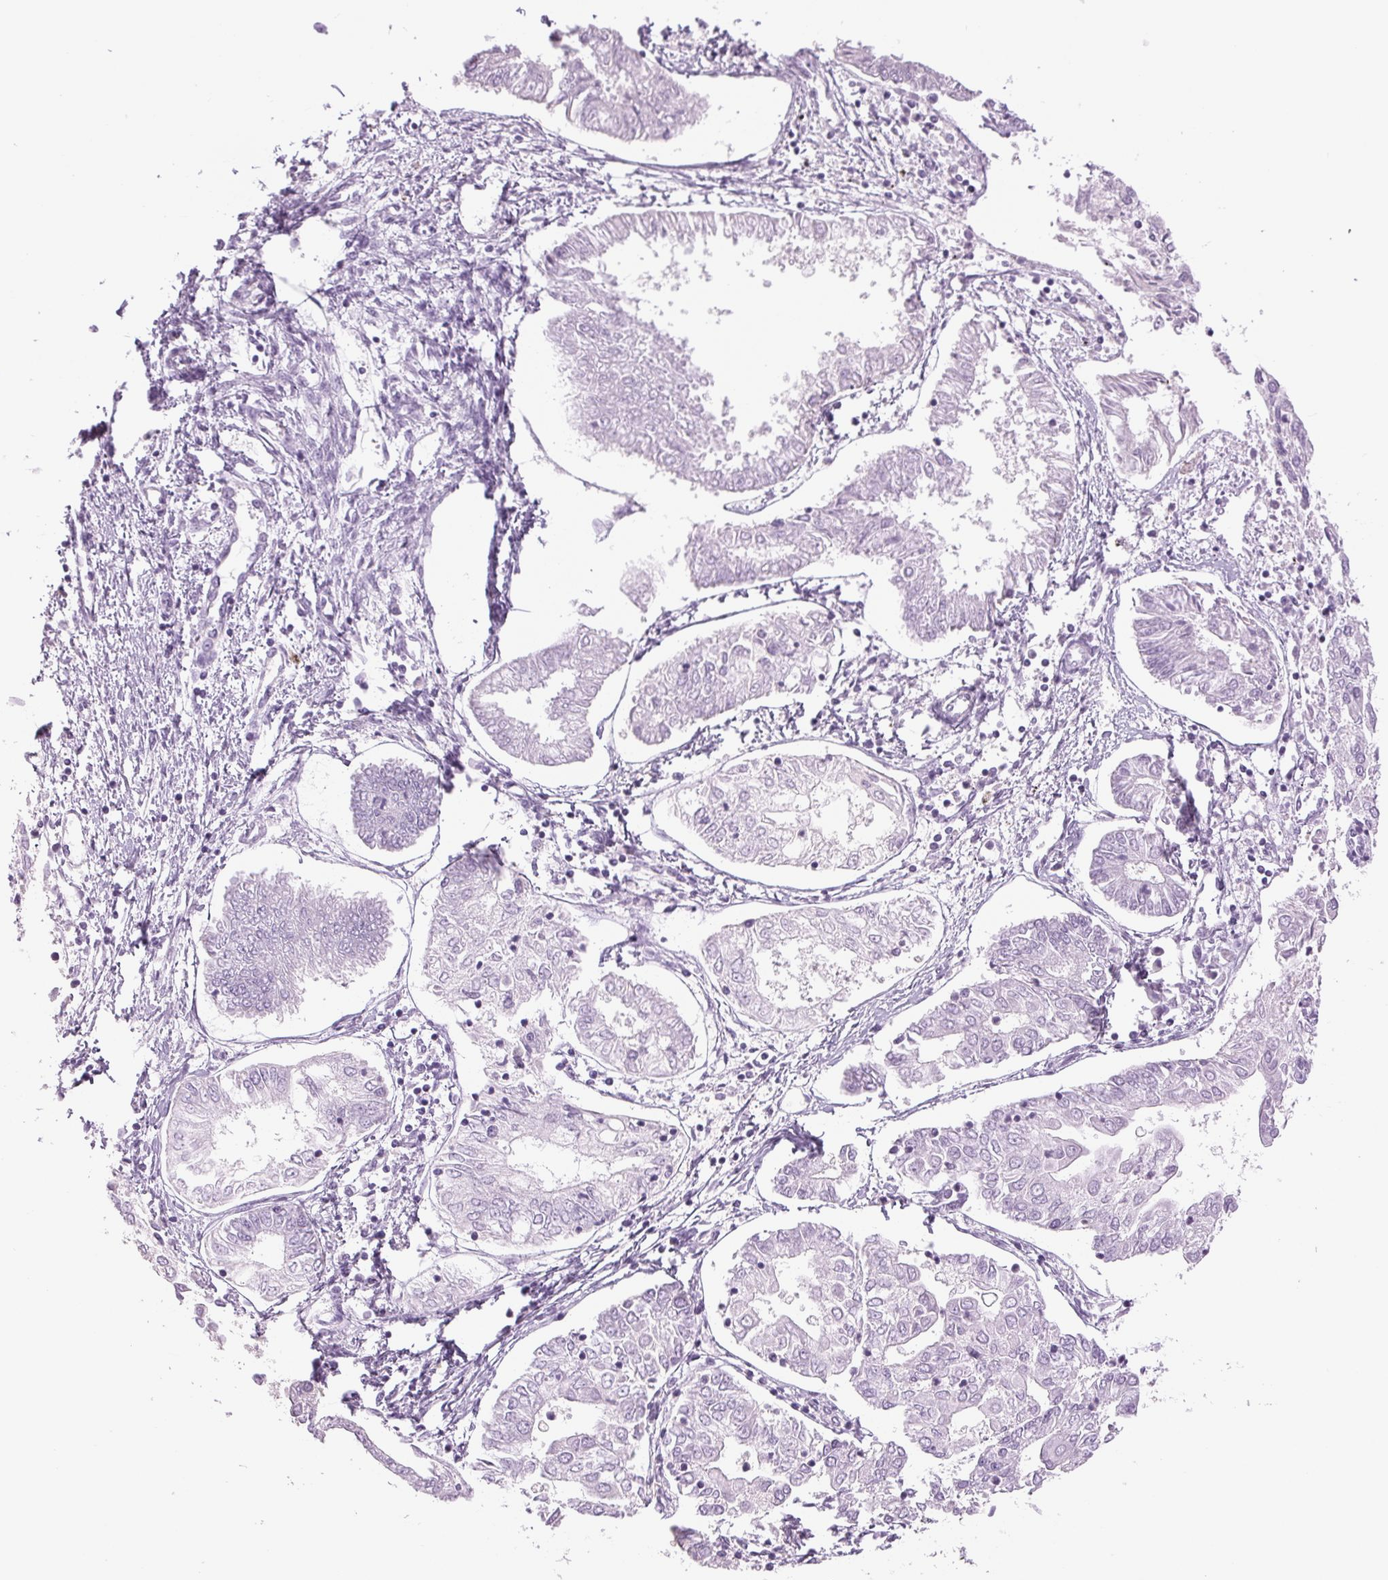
{"staining": {"intensity": "negative", "quantity": "none", "location": "none"}, "tissue": "endometrial cancer", "cell_type": "Tumor cells", "image_type": "cancer", "snomed": [{"axis": "morphology", "description": "Adenocarcinoma, NOS"}, {"axis": "topography", "description": "Endometrium"}], "caption": "An immunohistochemistry (IHC) micrograph of endometrial cancer (adenocarcinoma) is shown. There is no staining in tumor cells of endometrial cancer (adenocarcinoma).", "gene": "DNAJC6", "patient": {"sex": "female", "age": 68}}